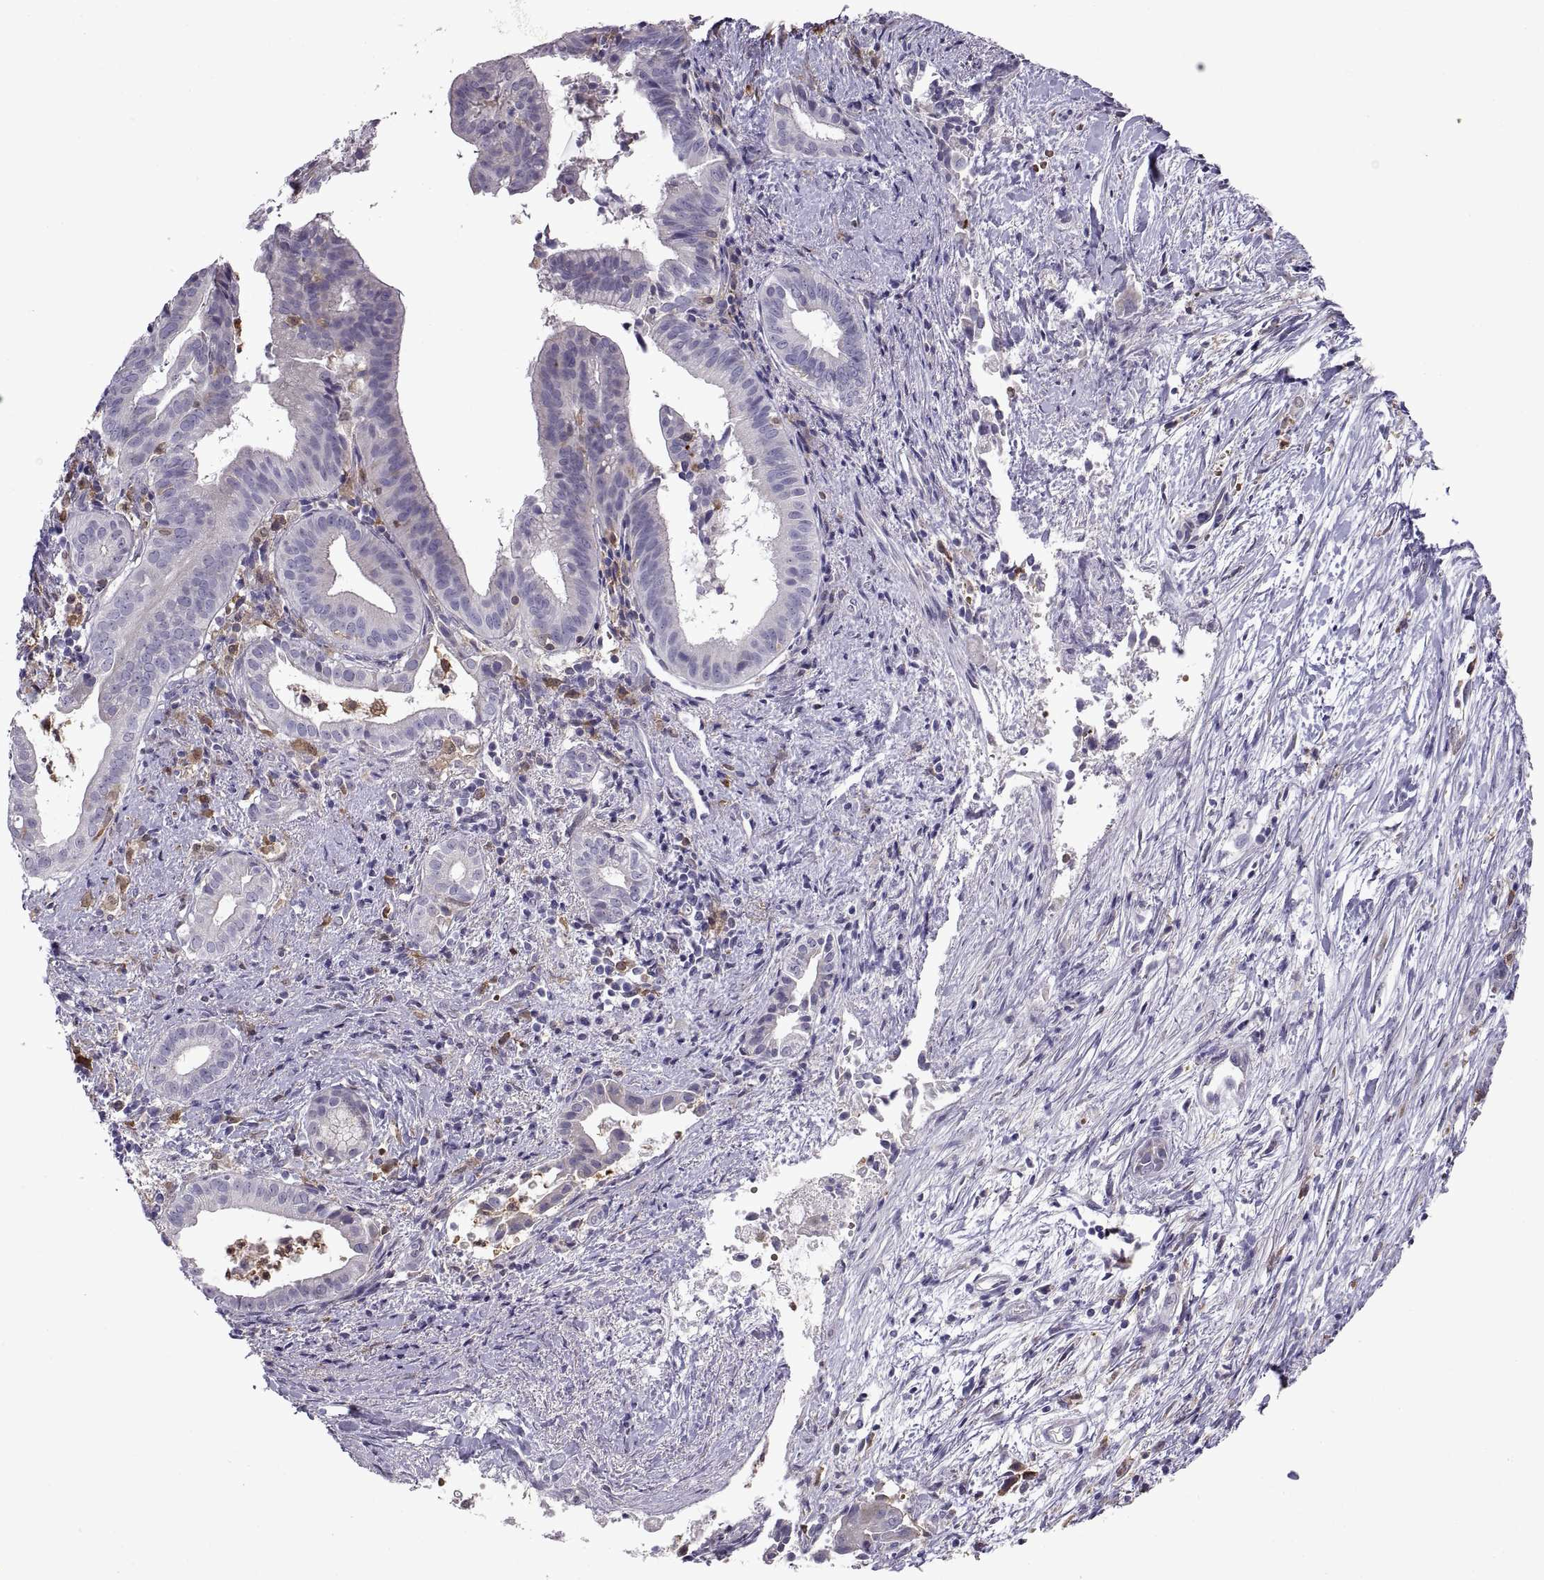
{"staining": {"intensity": "negative", "quantity": "none", "location": "none"}, "tissue": "pancreatic cancer", "cell_type": "Tumor cells", "image_type": "cancer", "snomed": [{"axis": "morphology", "description": "Adenocarcinoma, NOS"}, {"axis": "topography", "description": "Pancreas"}], "caption": "Tumor cells show no significant expression in adenocarcinoma (pancreatic).", "gene": "DOK3", "patient": {"sex": "male", "age": 61}}